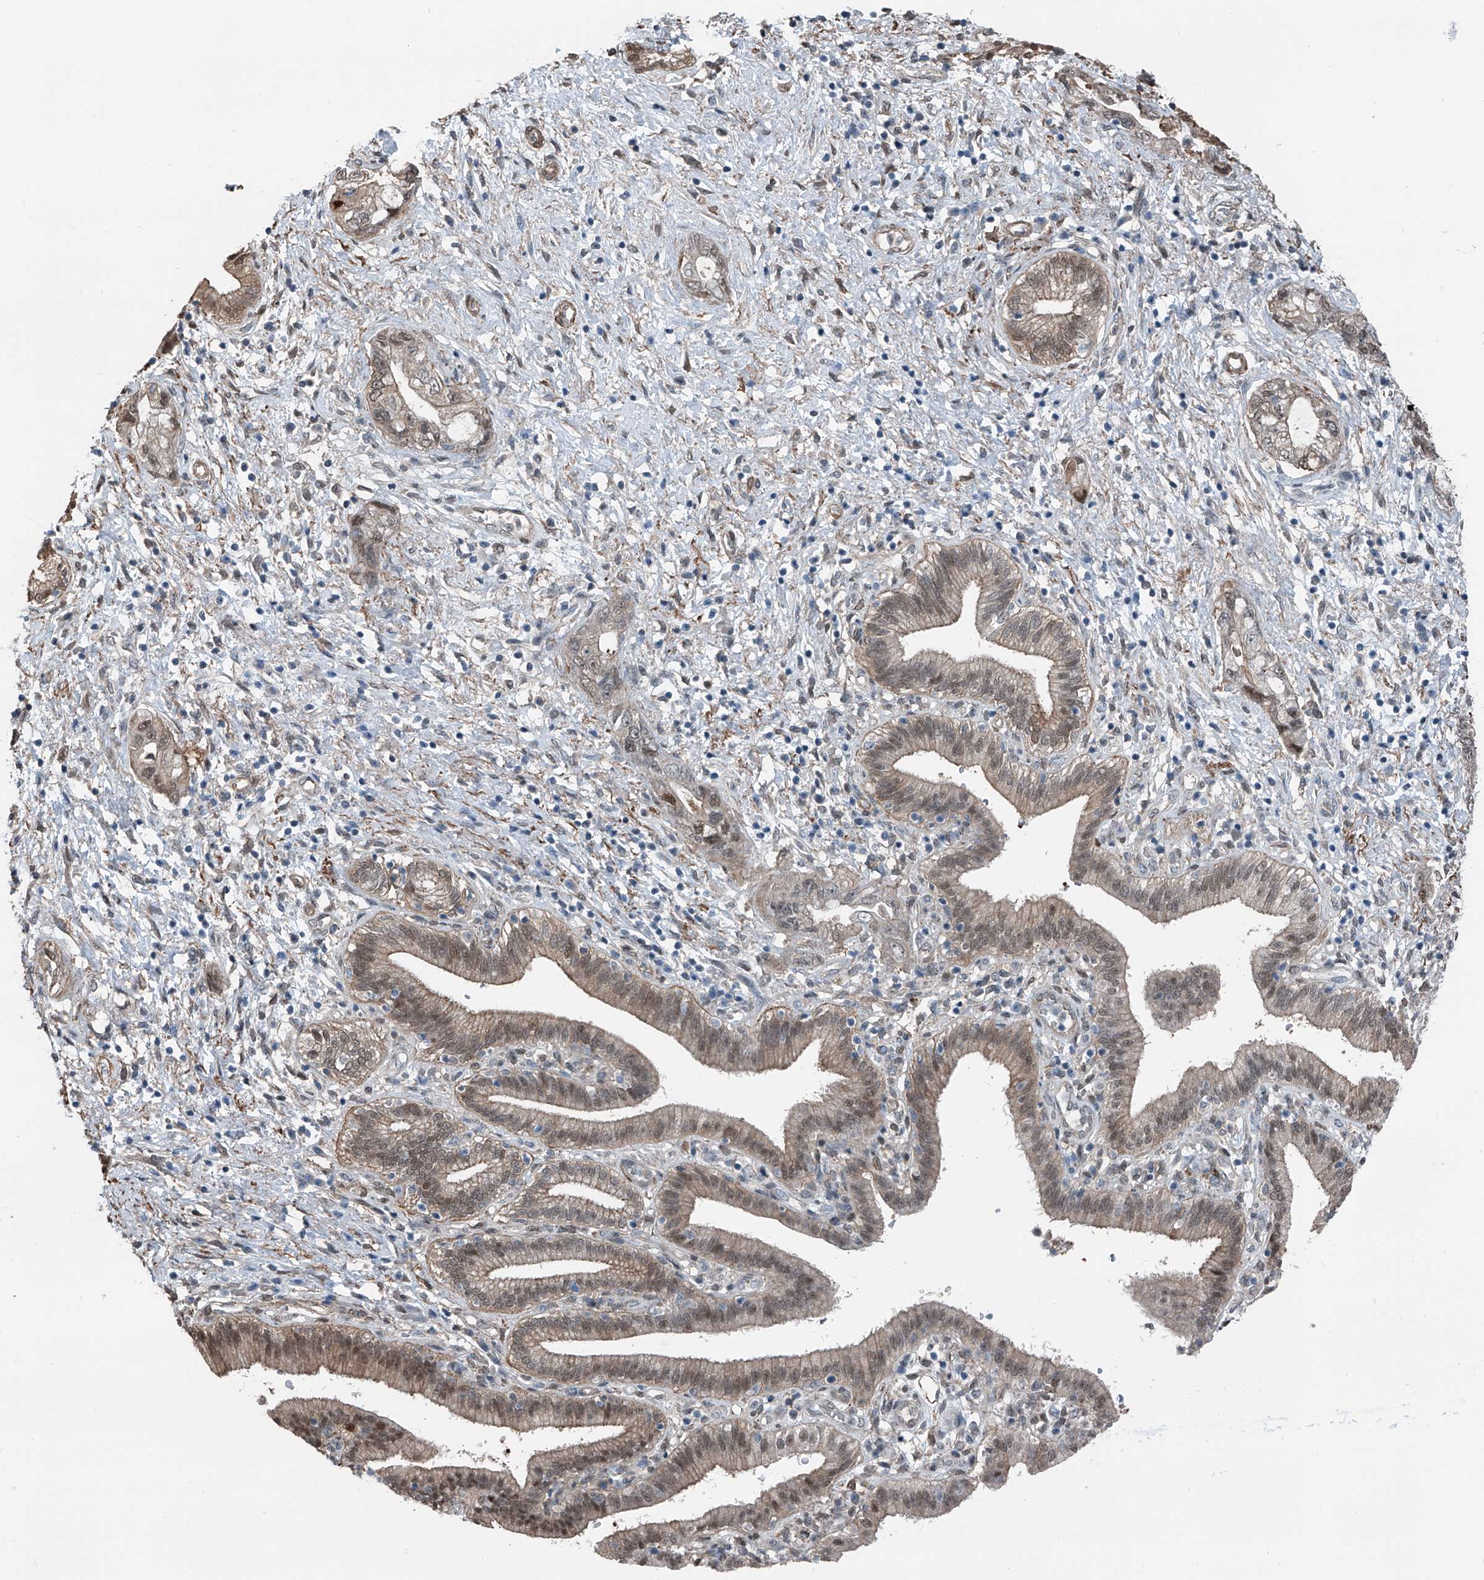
{"staining": {"intensity": "moderate", "quantity": ">75%", "location": "cytoplasmic/membranous,nuclear"}, "tissue": "pancreatic cancer", "cell_type": "Tumor cells", "image_type": "cancer", "snomed": [{"axis": "morphology", "description": "Adenocarcinoma, NOS"}, {"axis": "topography", "description": "Pancreas"}], "caption": "Immunohistochemical staining of human adenocarcinoma (pancreatic) displays moderate cytoplasmic/membranous and nuclear protein positivity in approximately >75% of tumor cells. (IHC, brightfield microscopy, high magnification).", "gene": "HSPA6", "patient": {"sex": "female", "age": 73}}